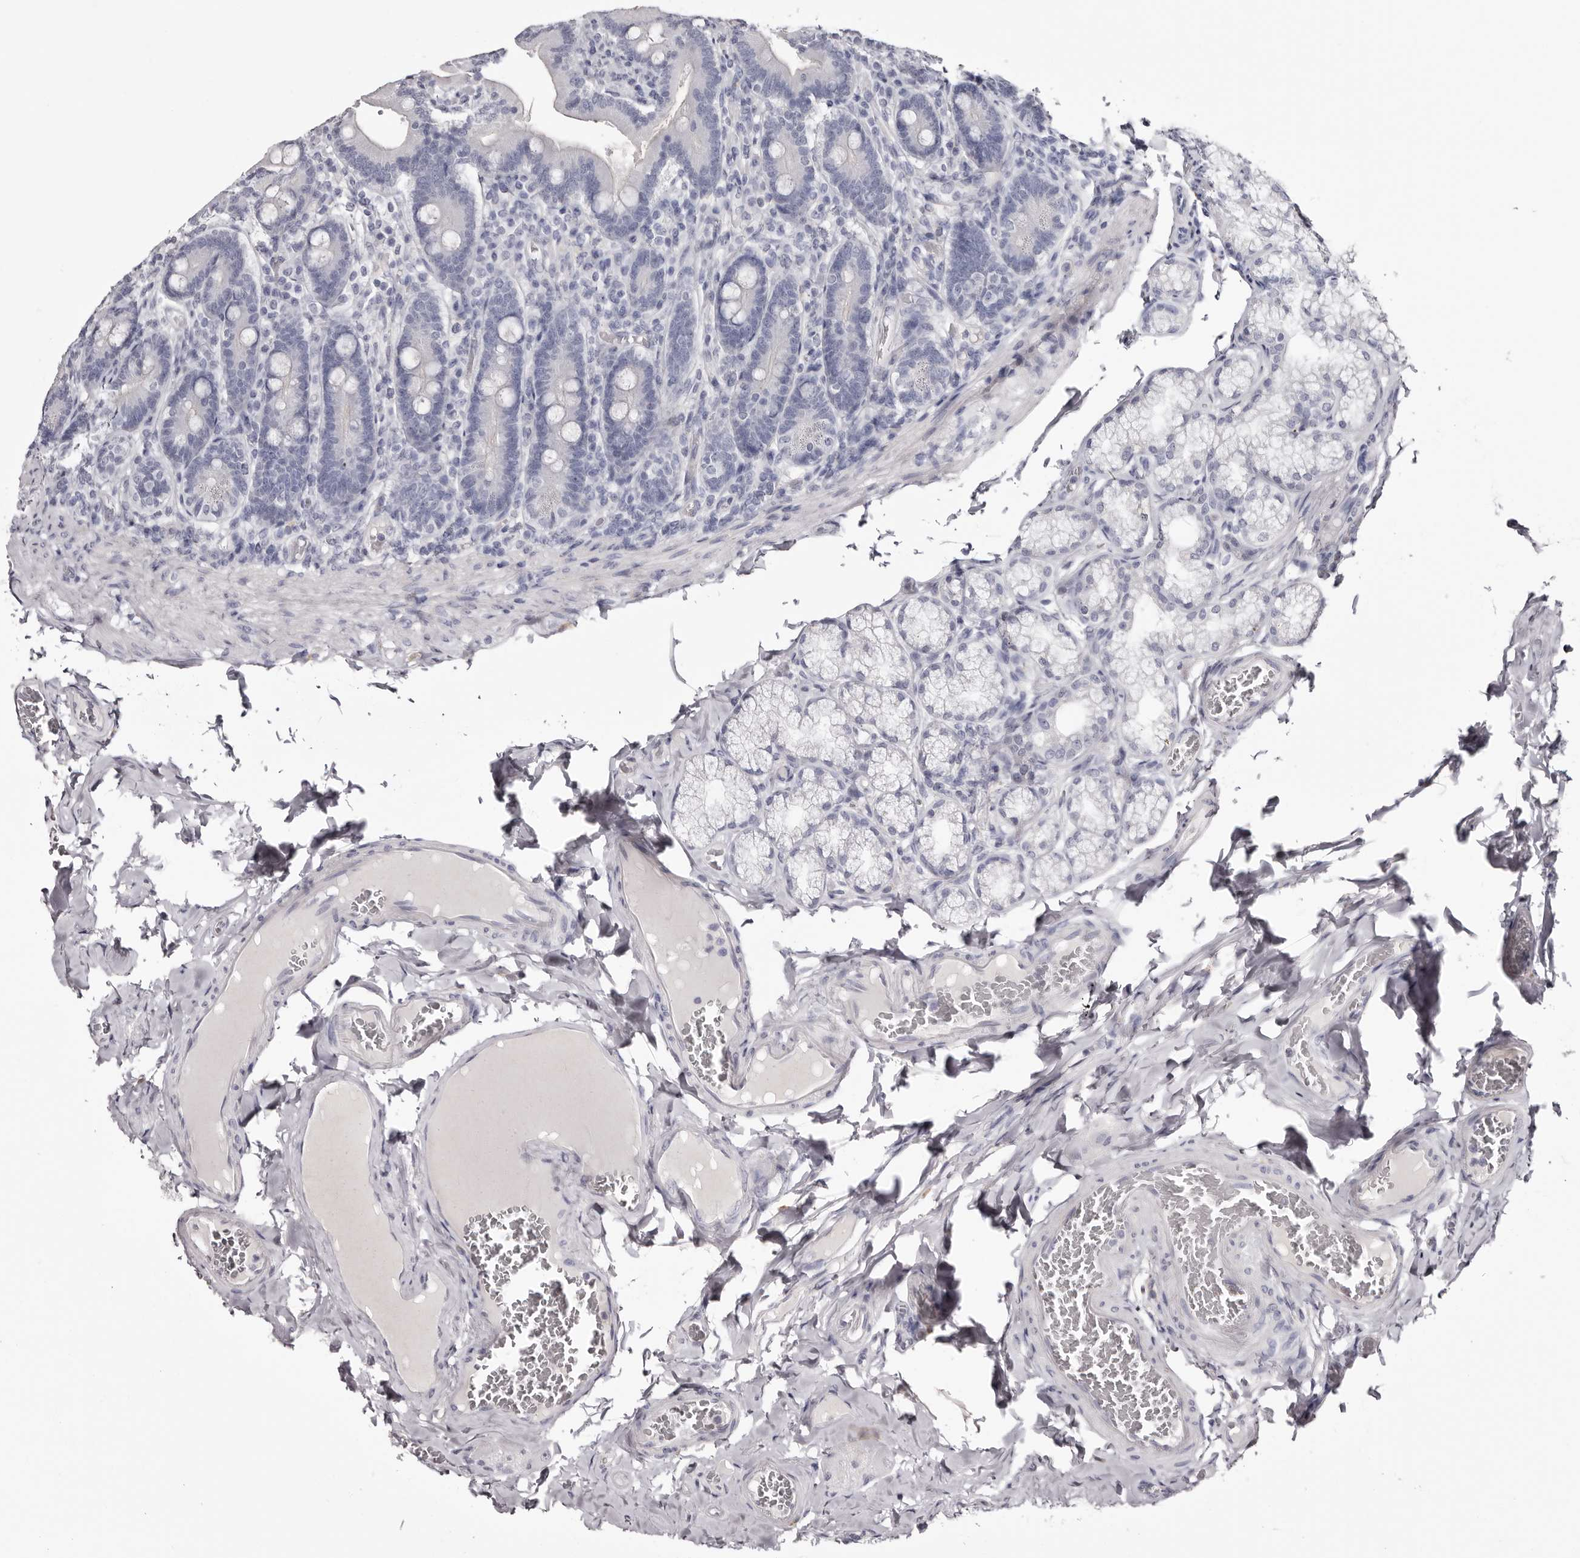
{"staining": {"intensity": "negative", "quantity": "none", "location": "none"}, "tissue": "duodenum", "cell_type": "Glandular cells", "image_type": "normal", "snomed": [{"axis": "morphology", "description": "Normal tissue, NOS"}, {"axis": "topography", "description": "Duodenum"}], "caption": "Duodenum was stained to show a protein in brown. There is no significant staining in glandular cells. The staining is performed using DAB (3,3'-diaminobenzidine) brown chromogen with nuclei counter-stained in using hematoxylin.", "gene": "CA6", "patient": {"sex": "female", "age": 62}}